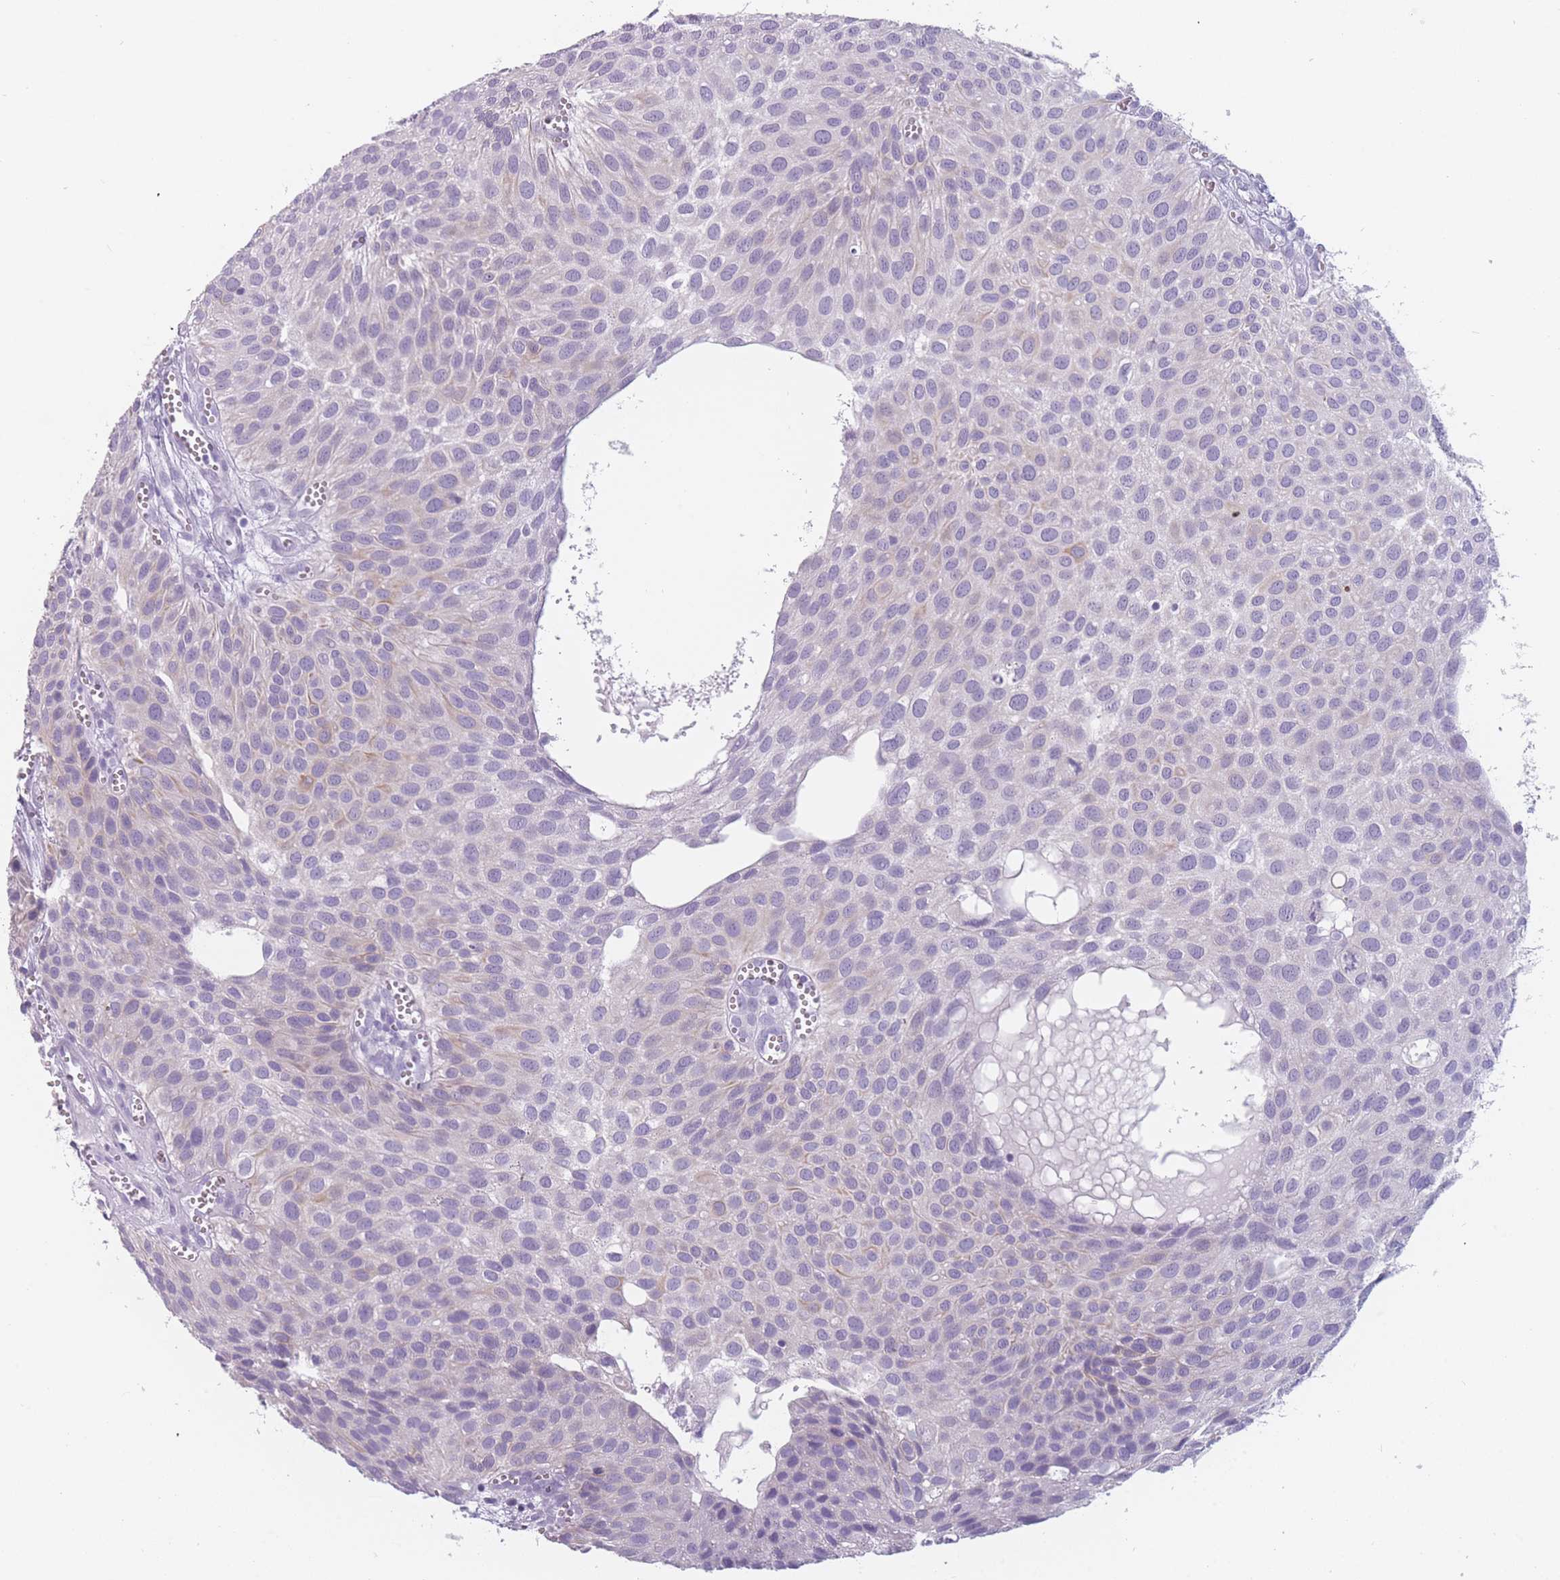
{"staining": {"intensity": "moderate", "quantity": "<25%", "location": "cytoplasmic/membranous"}, "tissue": "urothelial cancer", "cell_type": "Tumor cells", "image_type": "cancer", "snomed": [{"axis": "morphology", "description": "Urothelial carcinoma, Low grade"}, {"axis": "topography", "description": "Urinary bladder"}], "caption": "There is low levels of moderate cytoplasmic/membranous expression in tumor cells of urothelial carcinoma (low-grade), as demonstrated by immunohistochemical staining (brown color).", "gene": "PPFIA3", "patient": {"sex": "male", "age": 88}}